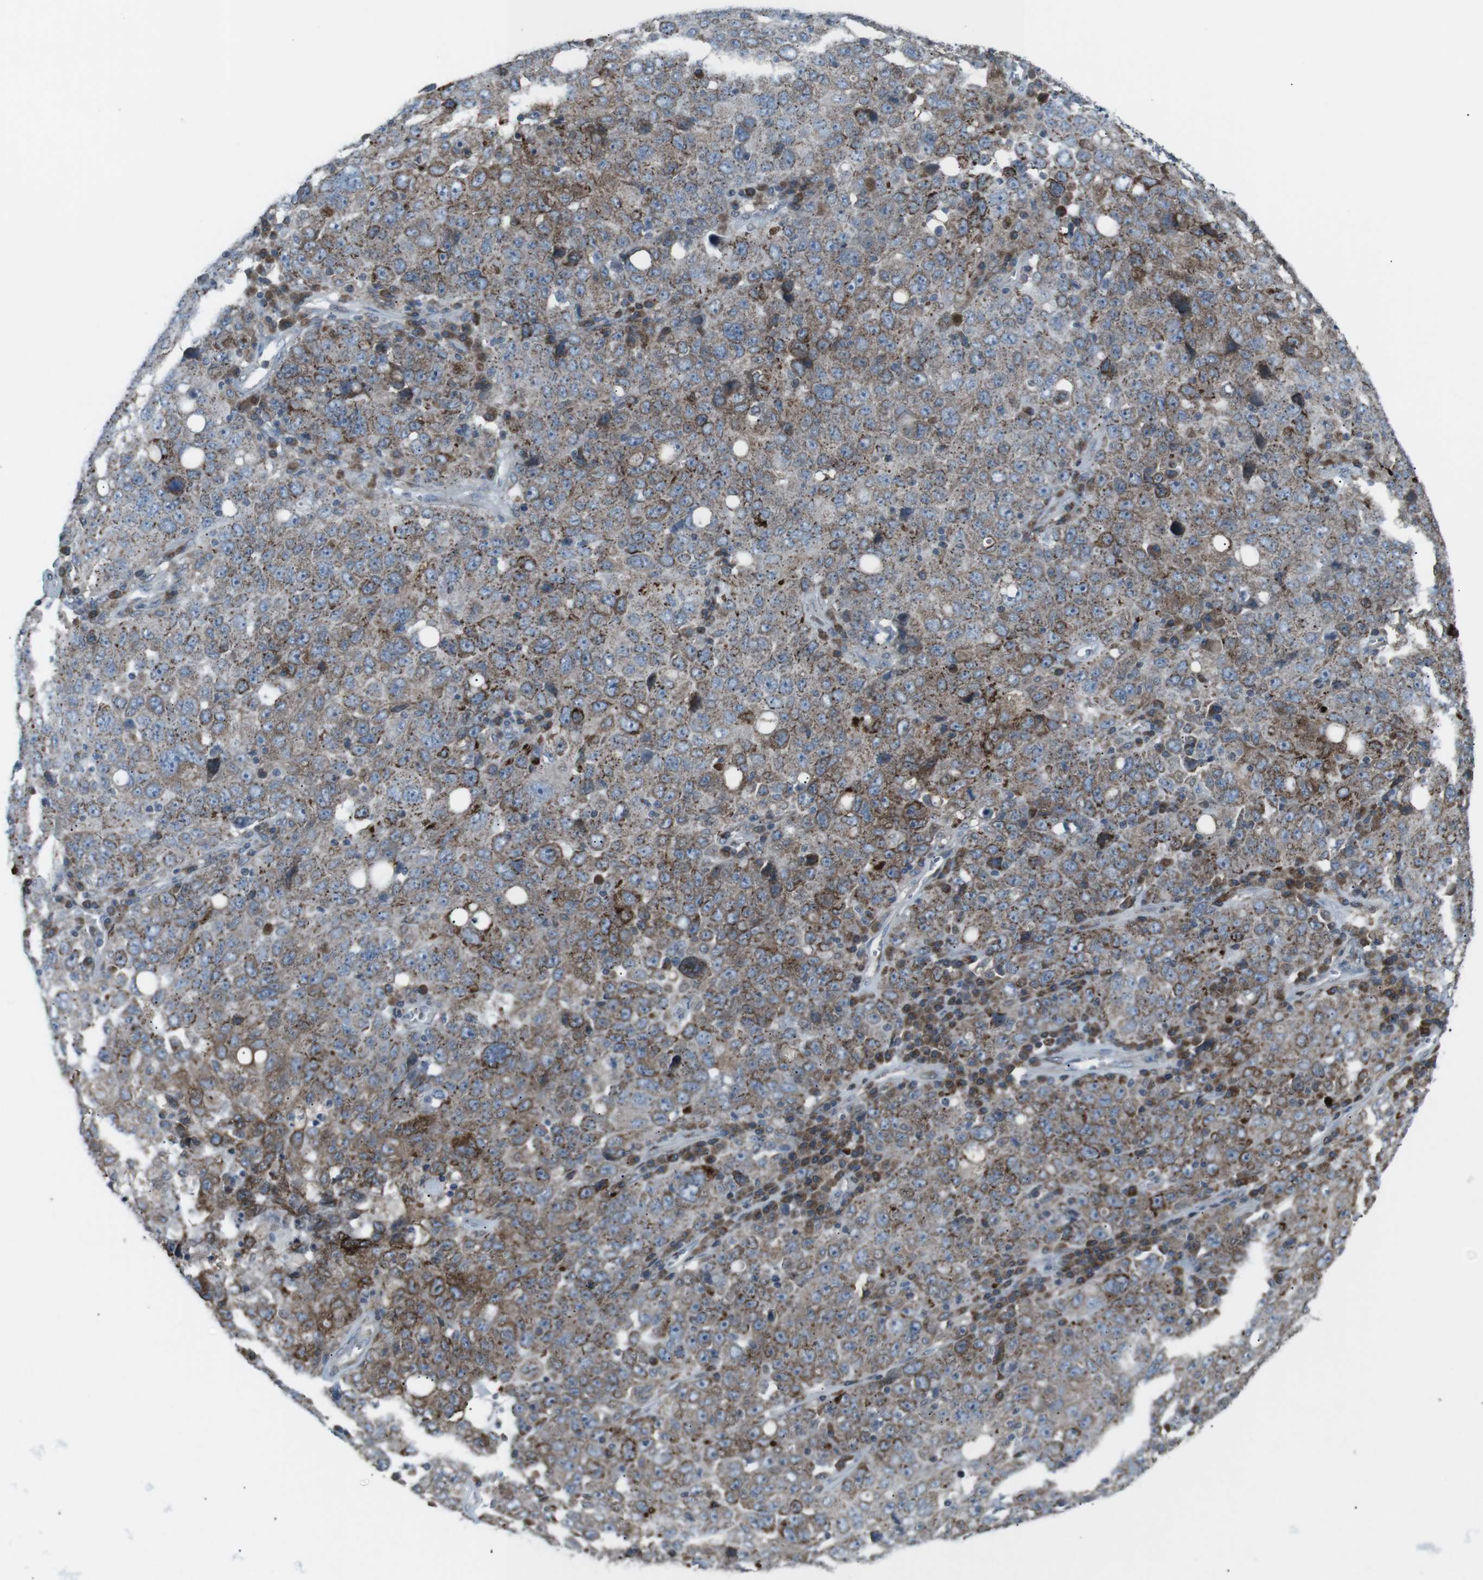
{"staining": {"intensity": "moderate", "quantity": "25%-75%", "location": "cytoplasmic/membranous"}, "tissue": "ovarian cancer", "cell_type": "Tumor cells", "image_type": "cancer", "snomed": [{"axis": "morphology", "description": "Carcinoma, endometroid"}, {"axis": "topography", "description": "Ovary"}], "caption": "Ovarian cancer (endometroid carcinoma) tissue exhibits moderate cytoplasmic/membranous positivity in about 25%-75% of tumor cells", "gene": "LNPK", "patient": {"sex": "female", "age": 62}}